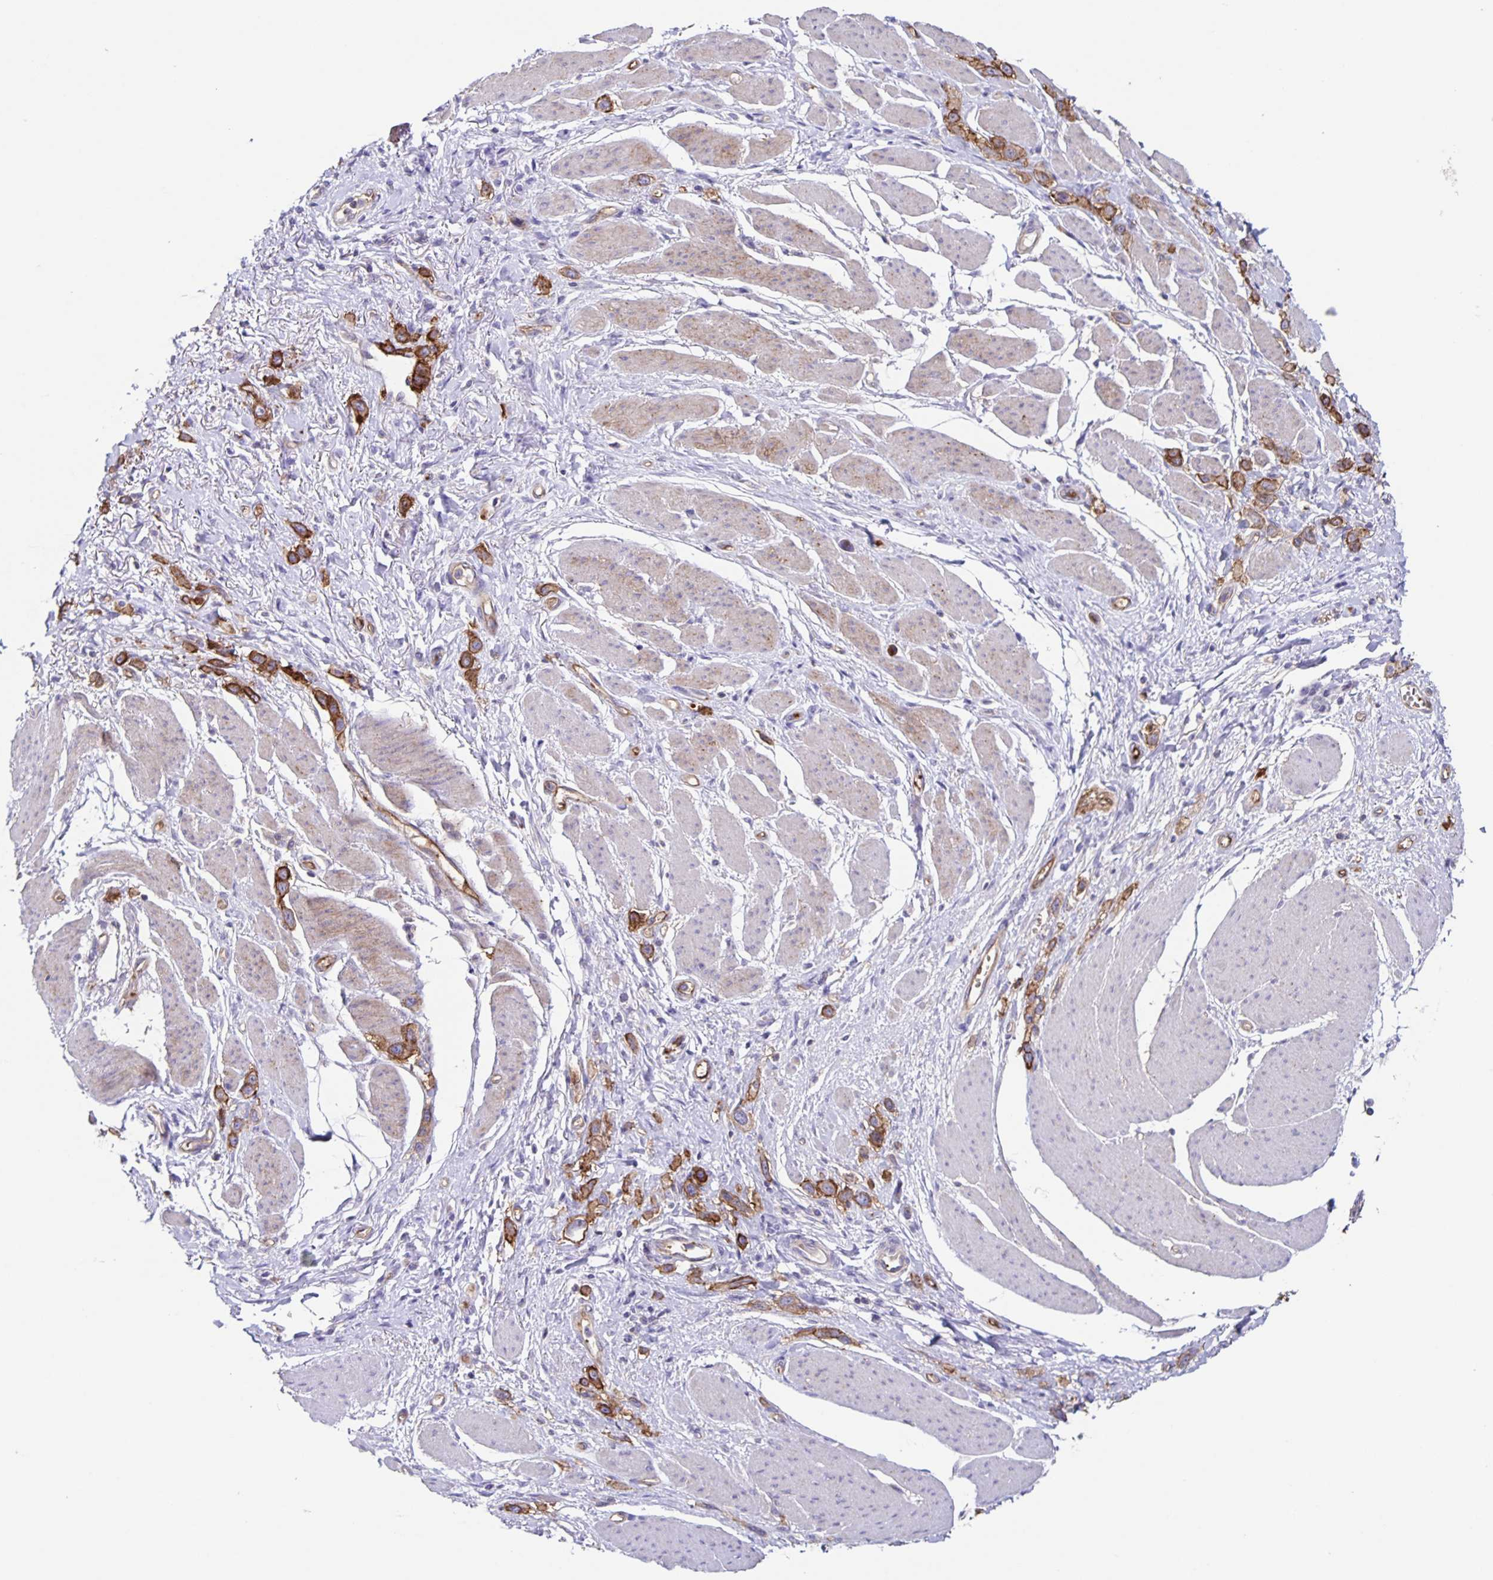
{"staining": {"intensity": "strong", "quantity": ">75%", "location": "cytoplasmic/membranous"}, "tissue": "stomach cancer", "cell_type": "Tumor cells", "image_type": "cancer", "snomed": [{"axis": "morphology", "description": "Adenocarcinoma, NOS"}, {"axis": "topography", "description": "Stomach"}], "caption": "This is an image of IHC staining of adenocarcinoma (stomach), which shows strong positivity in the cytoplasmic/membranous of tumor cells.", "gene": "ITGA2", "patient": {"sex": "female", "age": 65}}